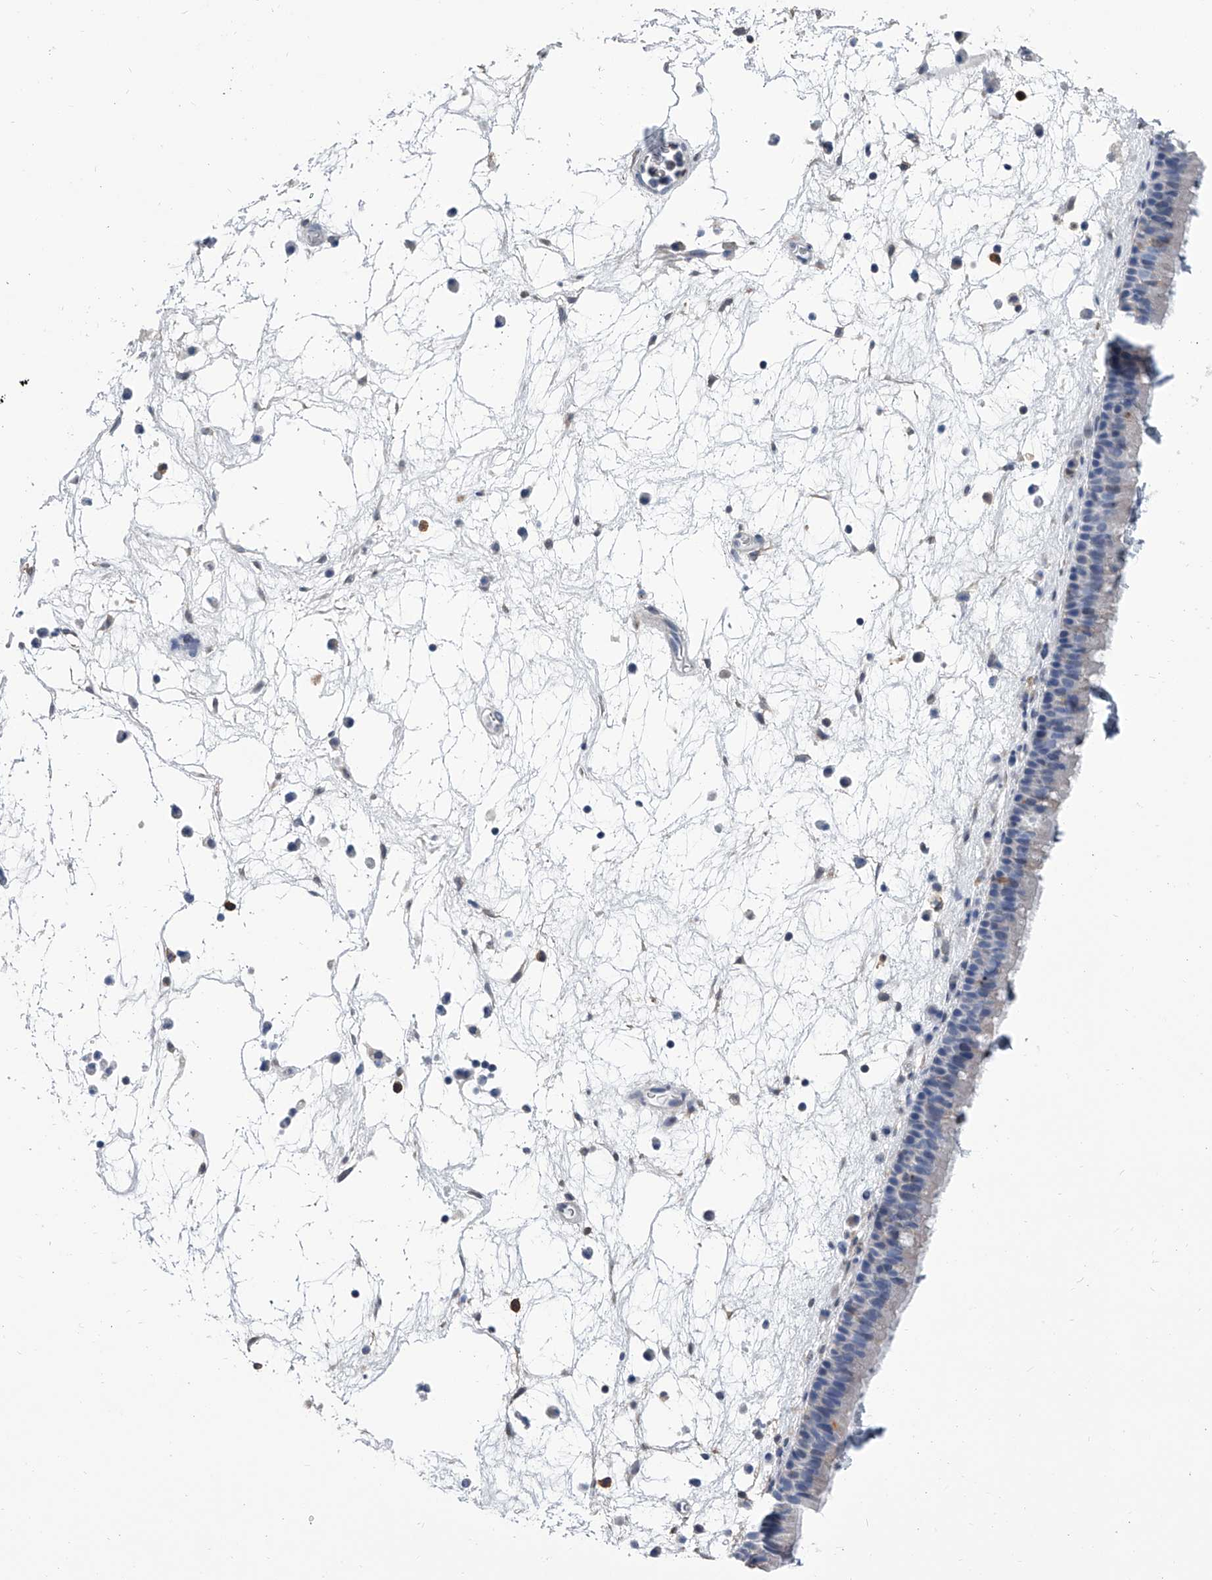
{"staining": {"intensity": "negative", "quantity": "none", "location": "none"}, "tissue": "nasopharynx", "cell_type": "Respiratory epithelial cells", "image_type": "normal", "snomed": [{"axis": "morphology", "description": "Normal tissue, NOS"}, {"axis": "morphology", "description": "Inflammation, NOS"}, {"axis": "morphology", "description": "Malignant melanoma, Metastatic site"}, {"axis": "topography", "description": "Nasopharynx"}], "caption": "A high-resolution histopathology image shows immunohistochemistry (IHC) staining of benign nasopharynx, which exhibits no significant expression in respiratory epithelial cells. The staining is performed using DAB brown chromogen with nuclei counter-stained in using hematoxylin.", "gene": "SERPINB9", "patient": {"sex": "male", "age": 70}}